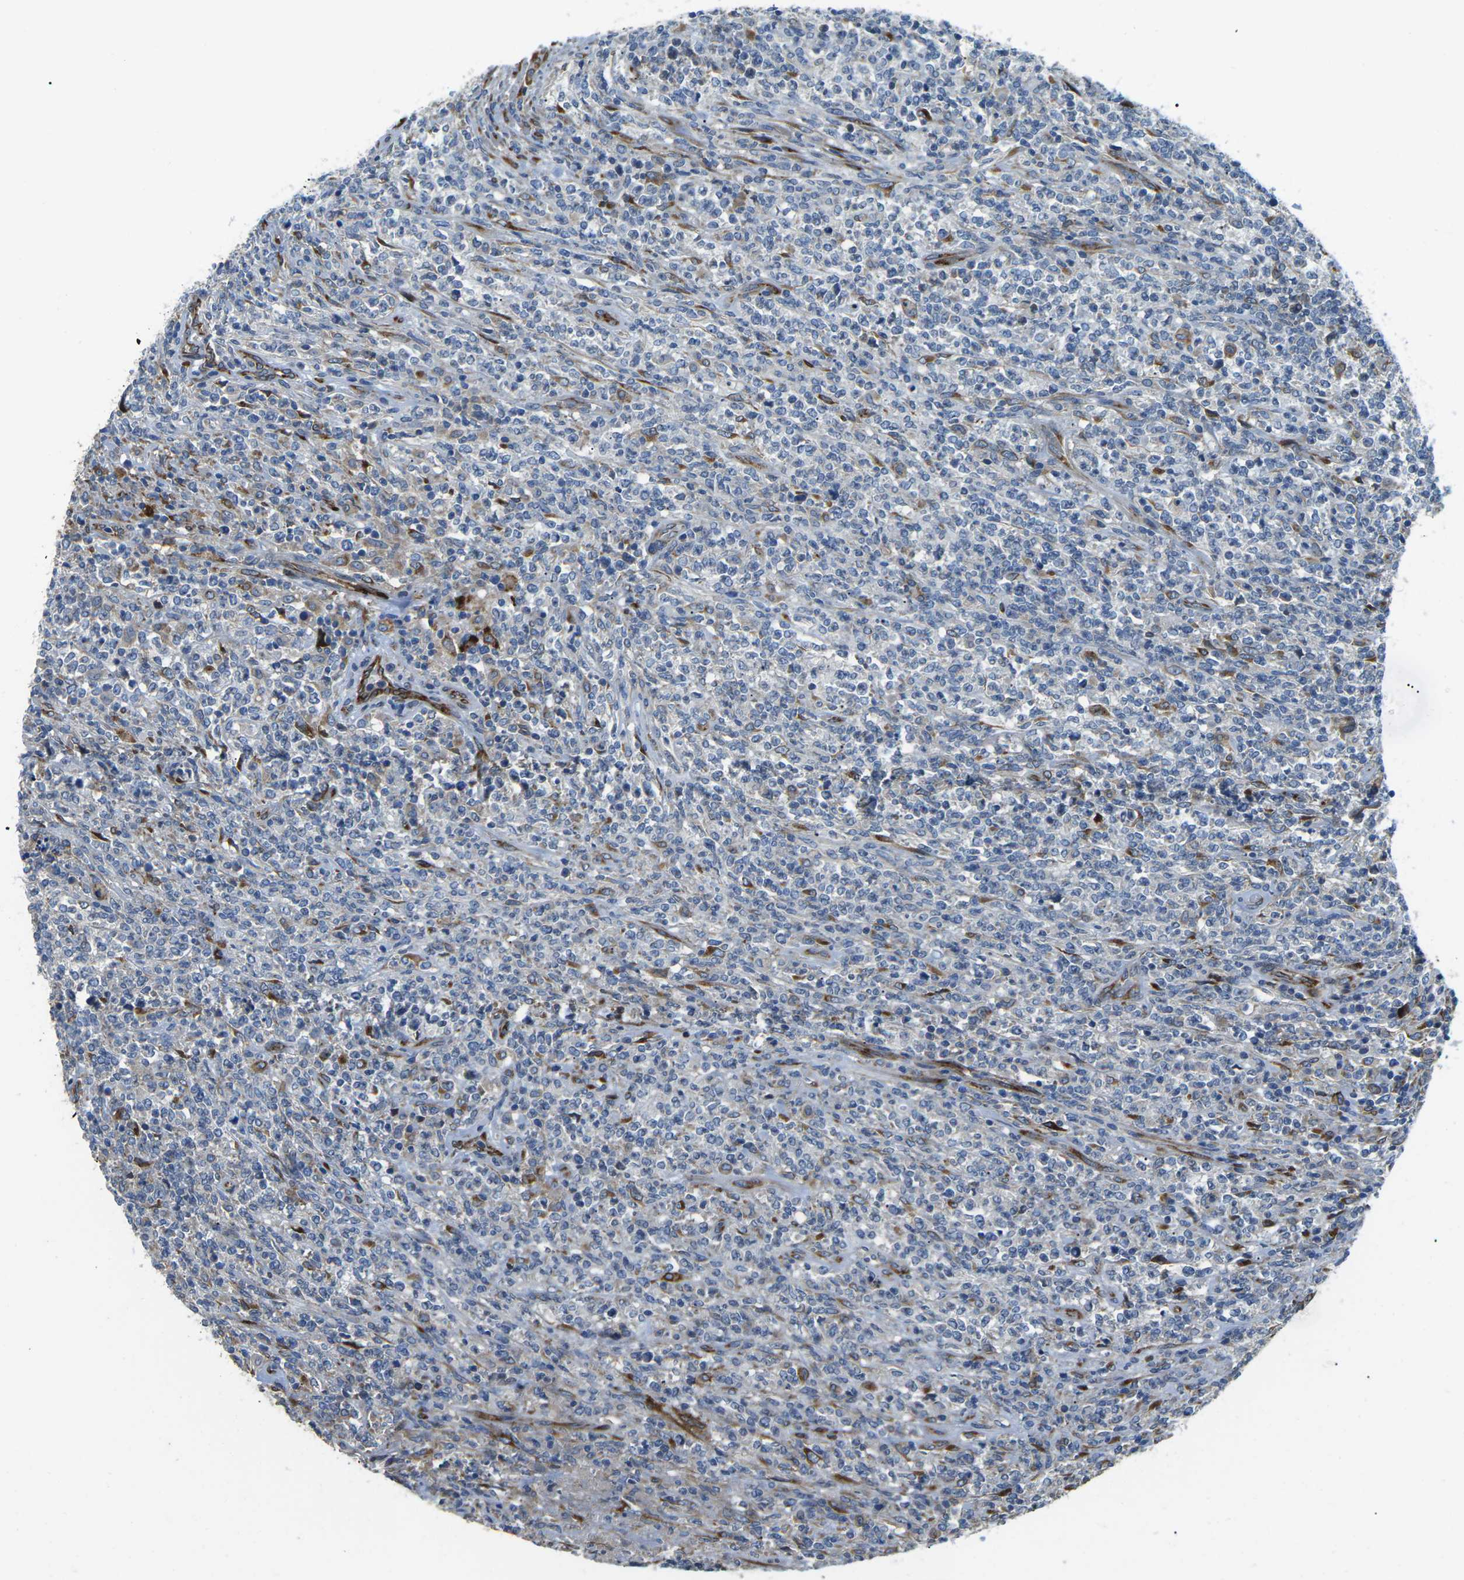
{"staining": {"intensity": "negative", "quantity": "none", "location": "none"}, "tissue": "lymphoma", "cell_type": "Tumor cells", "image_type": "cancer", "snomed": [{"axis": "morphology", "description": "Malignant lymphoma, non-Hodgkin's type, High grade"}, {"axis": "topography", "description": "Soft tissue"}], "caption": "Photomicrograph shows no protein positivity in tumor cells of lymphoma tissue. (Brightfield microscopy of DAB (3,3'-diaminobenzidine) IHC at high magnification).", "gene": "PDZD8", "patient": {"sex": "male", "age": 18}}